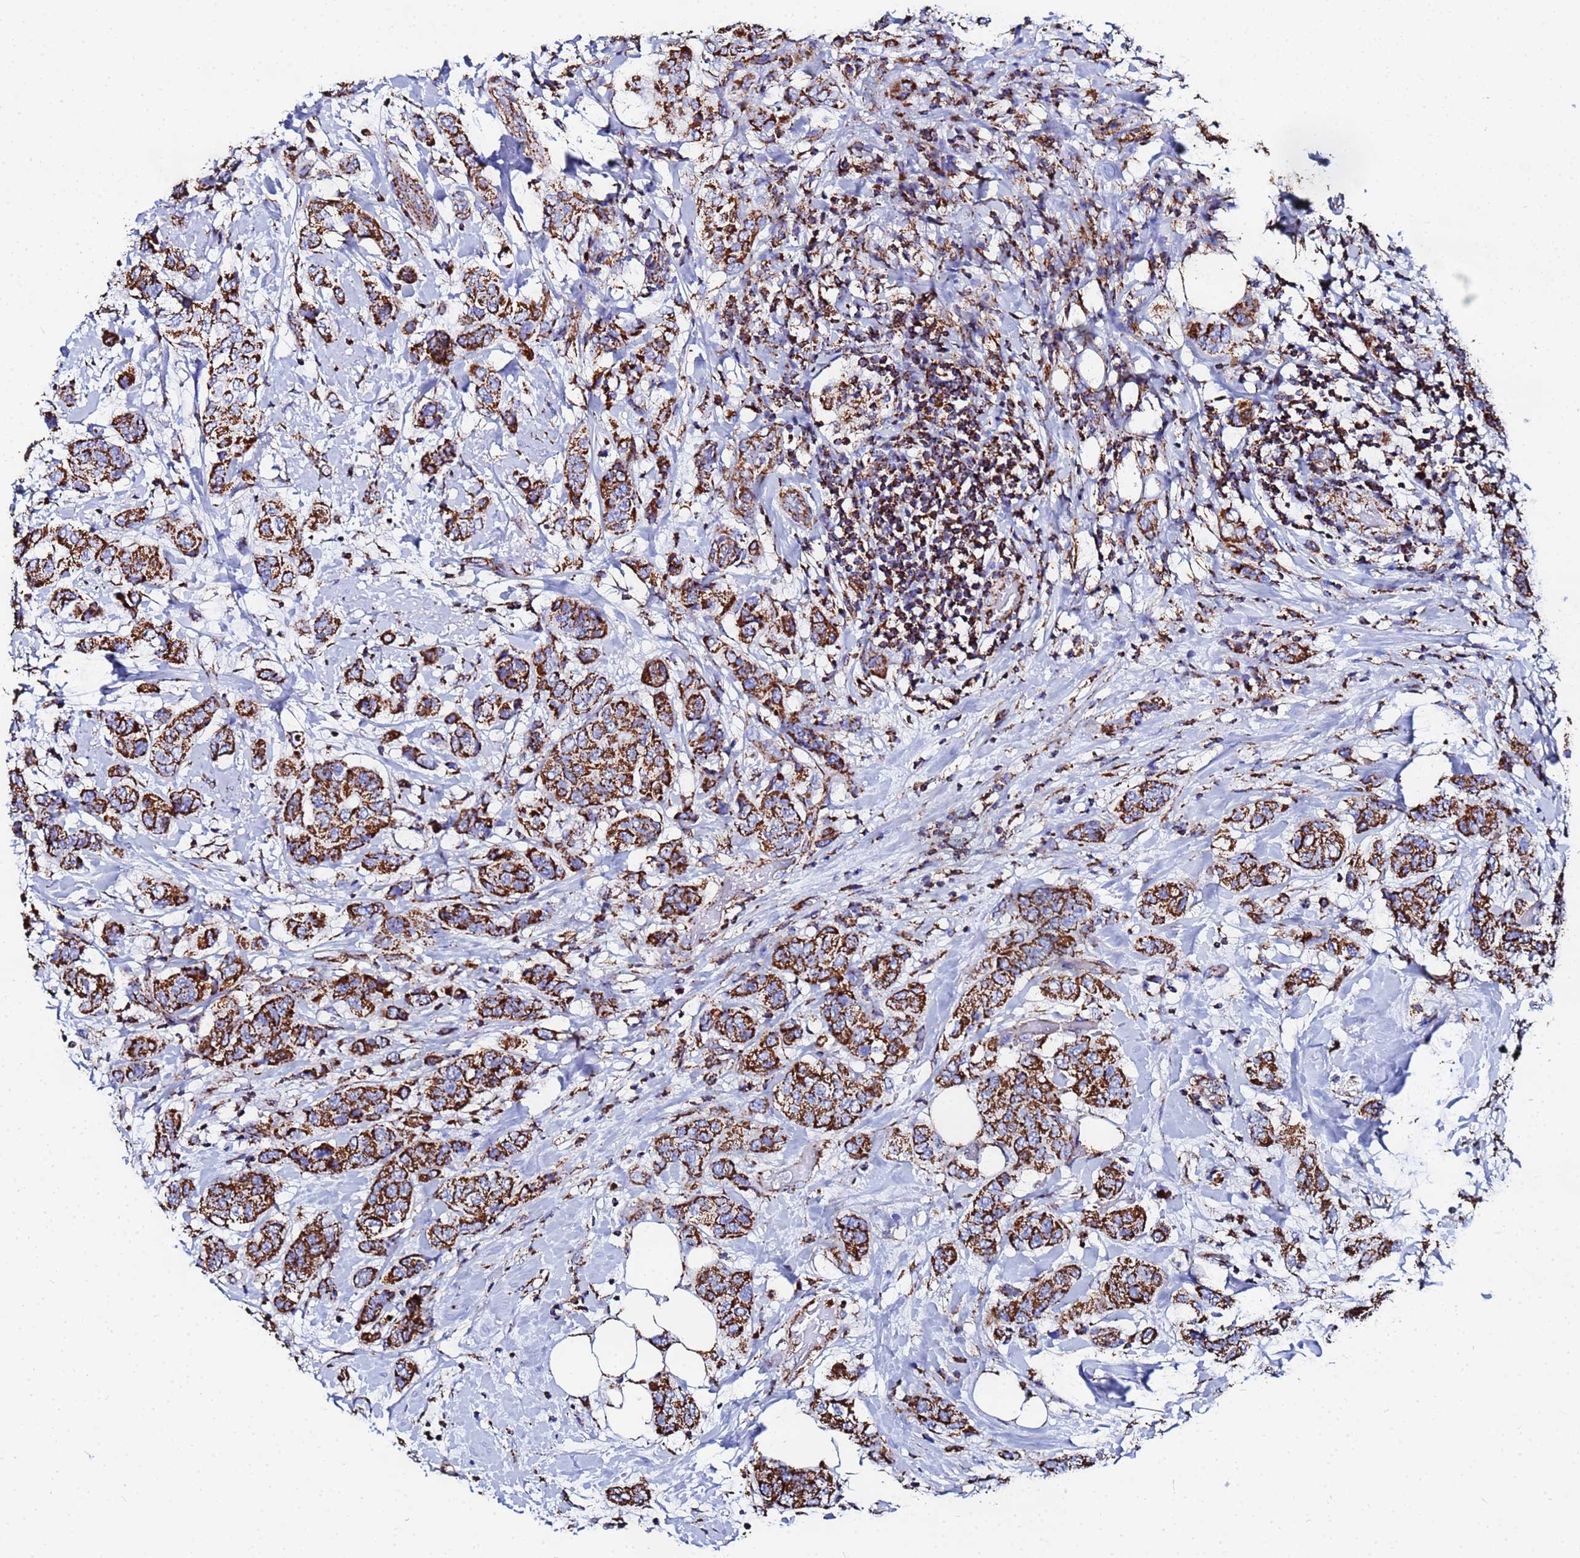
{"staining": {"intensity": "strong", "quantity": ">75%", "location": "cytoplasmic/membranous"}, "tissue": "breast cancer", "cell_type": "Tumor cells", "image_type": "cancer", "snomed": [{"axis": "morphology", "description": "Lobular carcinoma"}, {"axis": "topography", "description": "Breast"}], "caption": "IHC histopathology image of breast cancer stained for a protein (brown), which reveals high levels of strong cytoplasmic/membranous staining in about >75% of tumor cells.", "gene": "GLUD1", "patient": {"sex": "female", "age": 51}}